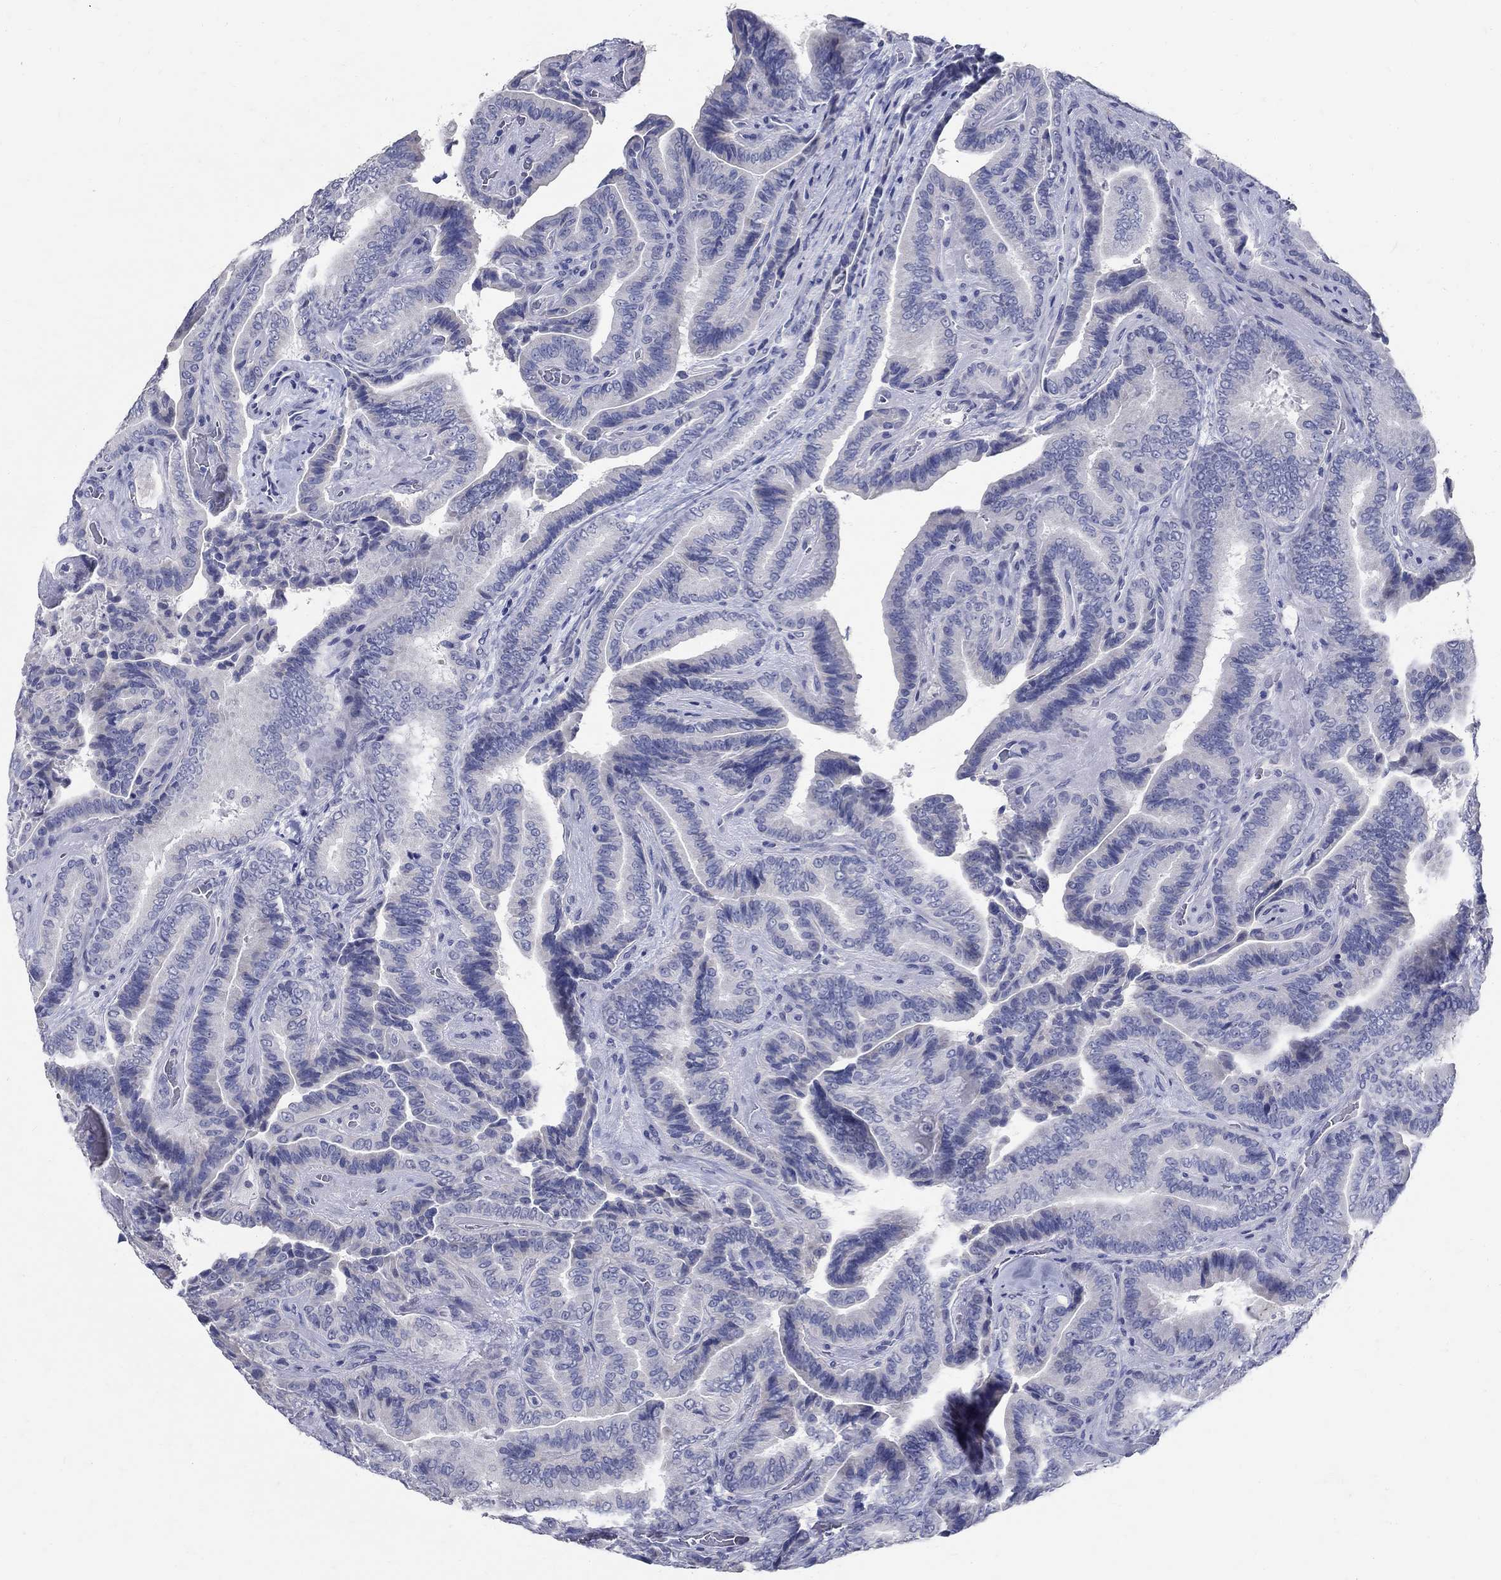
{"staining": {"intensity": "negative", "quantity": "none", "location": "none"}, "tissue": "thyroid cancer", "cell_type": "Tumor cells", "image_type": "cancer", "snomed": [{"axis": "morphology", "description": "Papillary adenocarcinoma, NOS"}, {"axis": "topography", "description": "Thyroid gland"}], "caption": "Protein analysis of thyroid papillary adenocarcinoma displays no significant positivity in tumor cells.", "gene": "SOX2", "patient": {"sex": "male", "age": 61}}